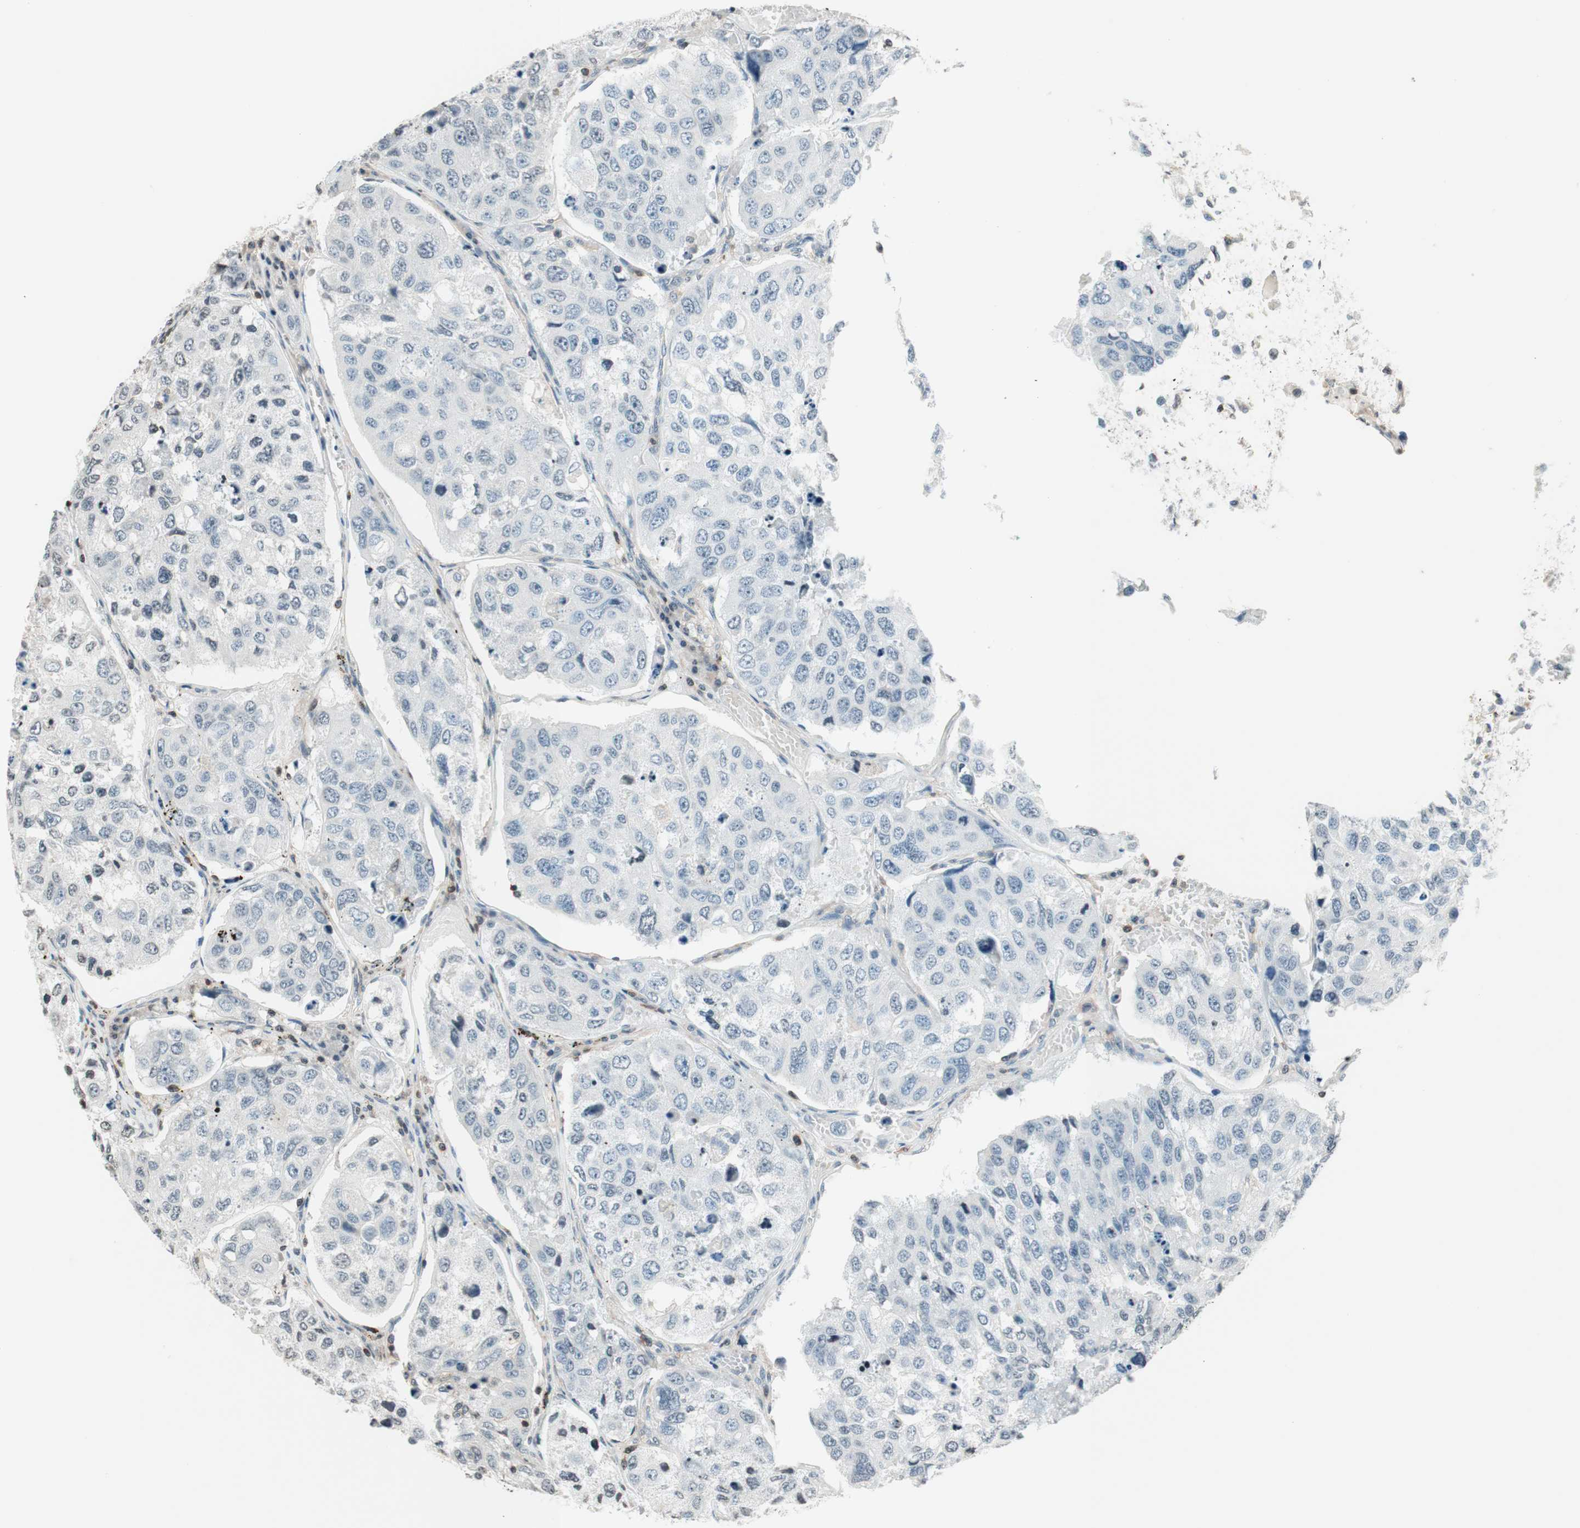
{"staining": {"intensity": "negative", "quantity": "none", "location": "none"}, "tissue": "urothelial cancer", "cell_type": "Tumor cells", "image_type": "cancer", "snomed": [{"axis": "morphology", "description": "Urothelial carcinoma, High grade"}, {"axis": "topography", "description": "Lymph node"}, {"axis": "topography", "description": "Urinary bladder"}], "caption": "This is an immunohistochemistry (IHC) photomicrograph of human urothelial cancer. There is no staining in tumor cells.", "gene": "WIPF1", "patient": {"sex": "male", "age": 51}}